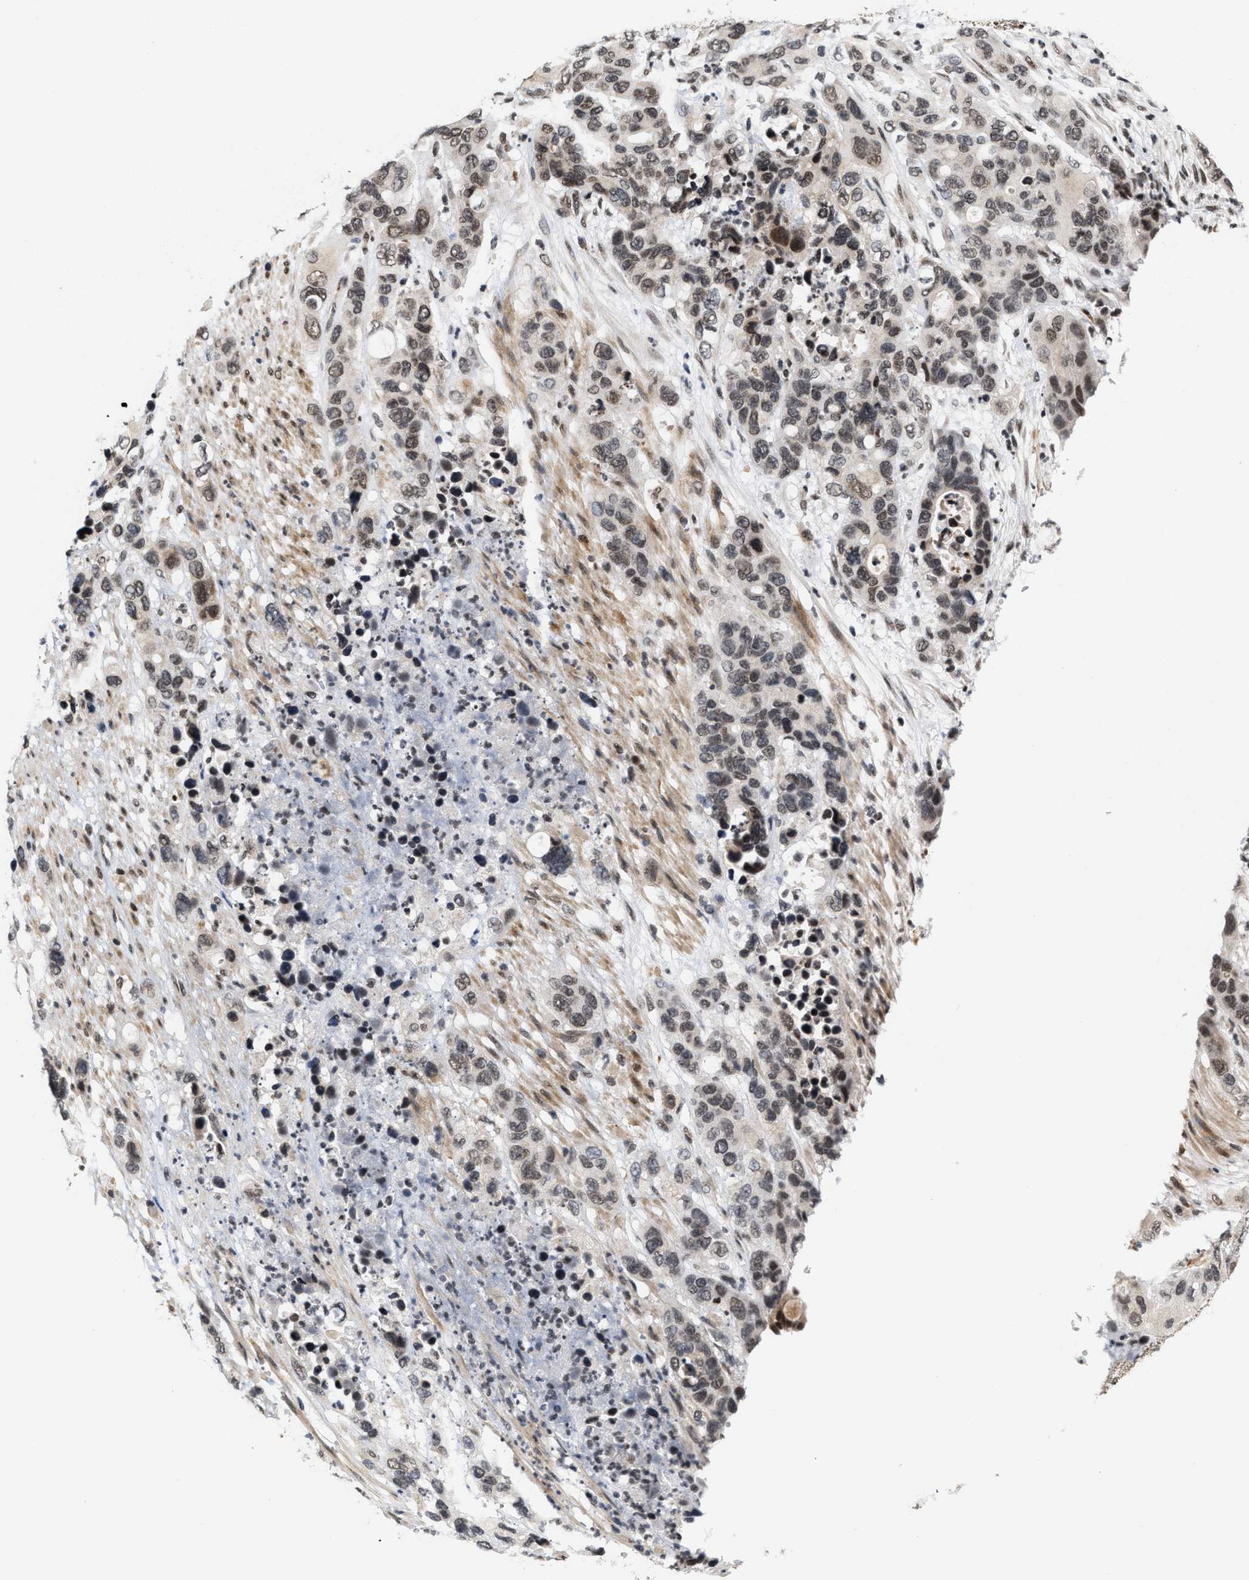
{"staining": {"intensity": "weak", "quantity": ">75%", "location": "cytoplasmic/membranous"}, "tissue": "pancreatic cancer", "cell_type": "Tumor cells", "image_type": "cancer", "snomed": [{"axis": "morphology", "description": "Adenocarcinoma, NOS"}, {"axis": "topography", "description": "Pancreas"}], "caption": "This image shows pancreatic adenocarcinoma stained with immunohistochemistry (IHC) to label a protein in brown. The cytoplasmic/membranous of tumor cells show weak positivity for the protein. Nuclei are counter-stained blue.", "gene": "ANKRD6", "patient": {"sex": "female", "age": 71}}